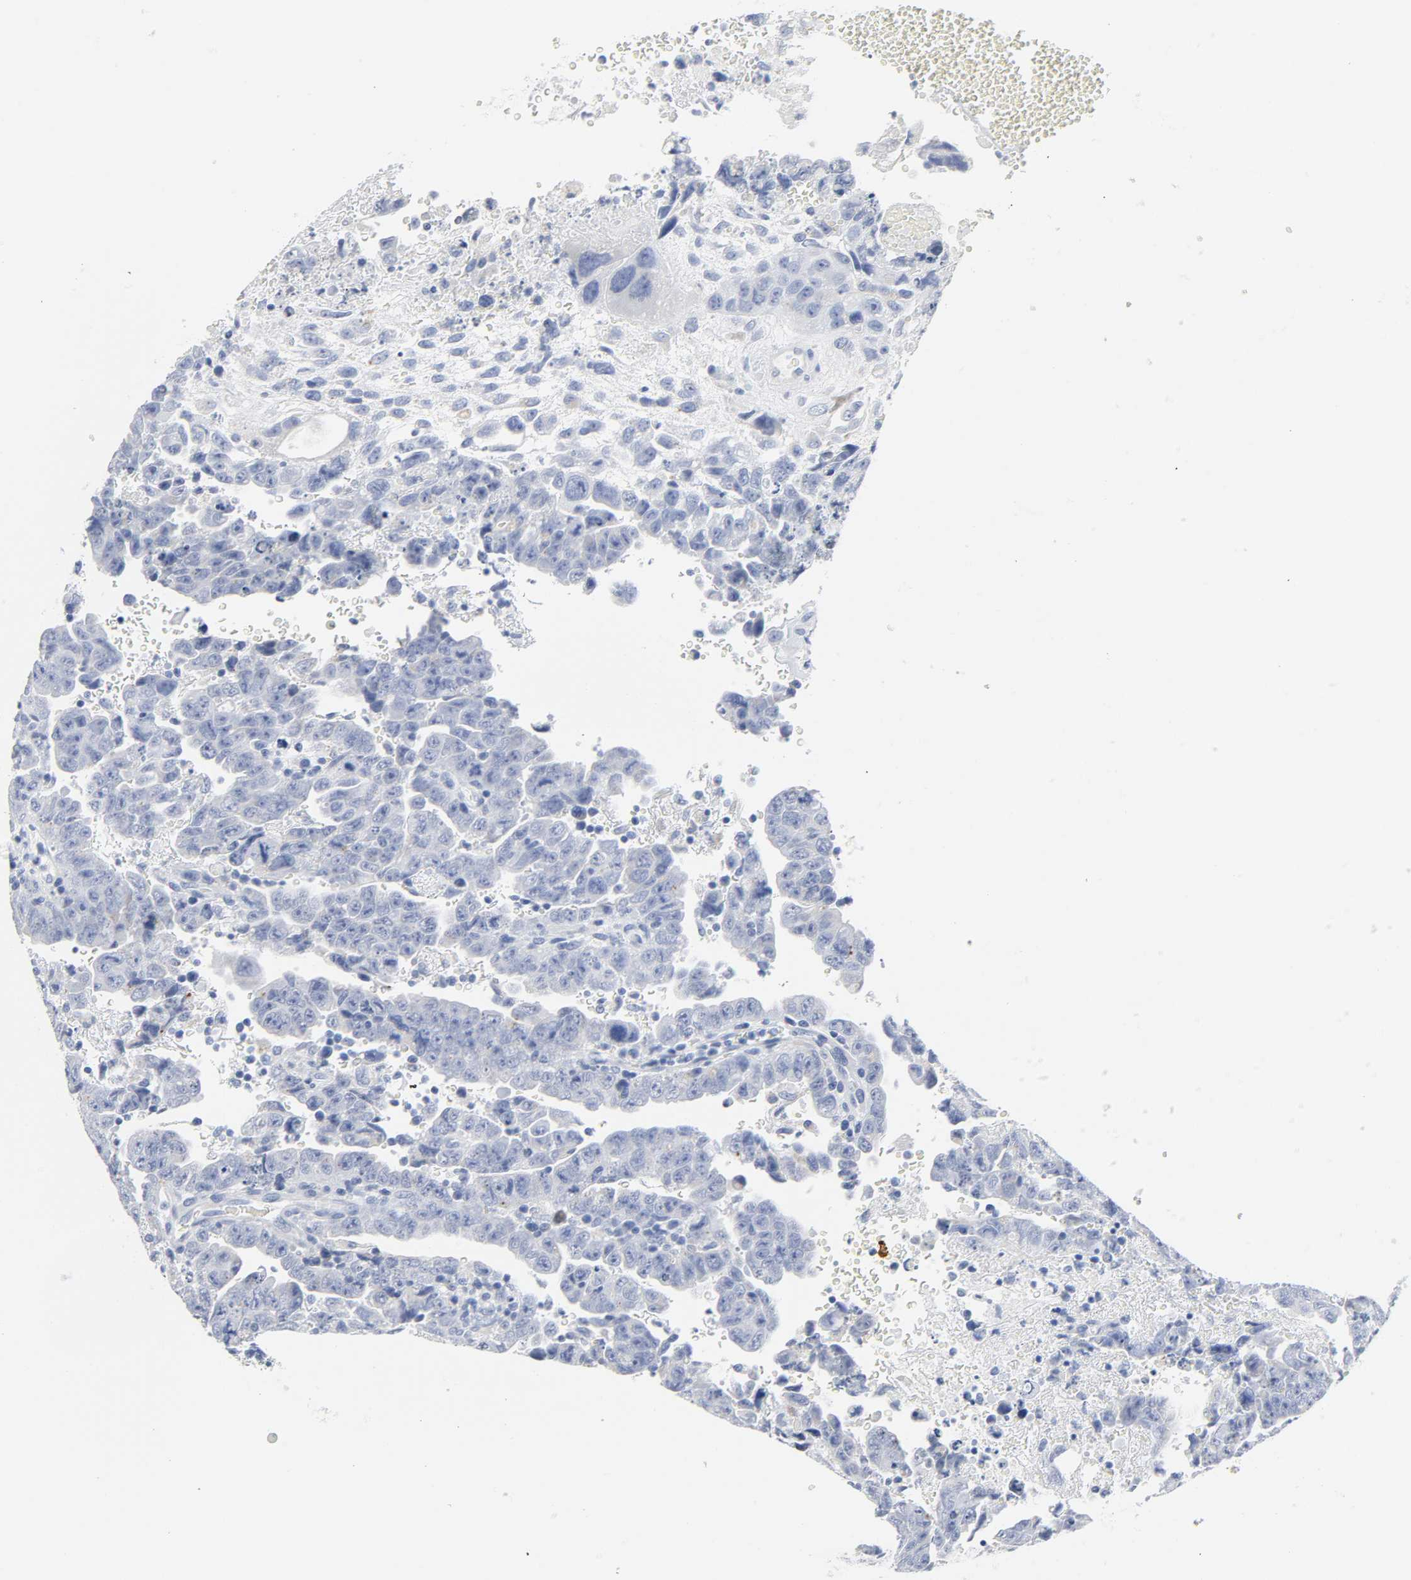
{"staining": {"intensity": "negative", "quantity": "none", "location": "none"}, "tissue": "testis cancer", "cell_type": "Tumor cells", "image_type": "cancer", "snomed": [{"axis": "morphology", "description": "Carcinoma, Embryonal, NOS"}, {"axis": "topography", "description": "Testis"}], "caption": "This is an immunohistochemistry (IHC) photomicrograph of human testis embryonal carcinoma. There is no expression in tumor cells.", "gene": "ACP3", "patient": {"sex": "male", "age": 28}}